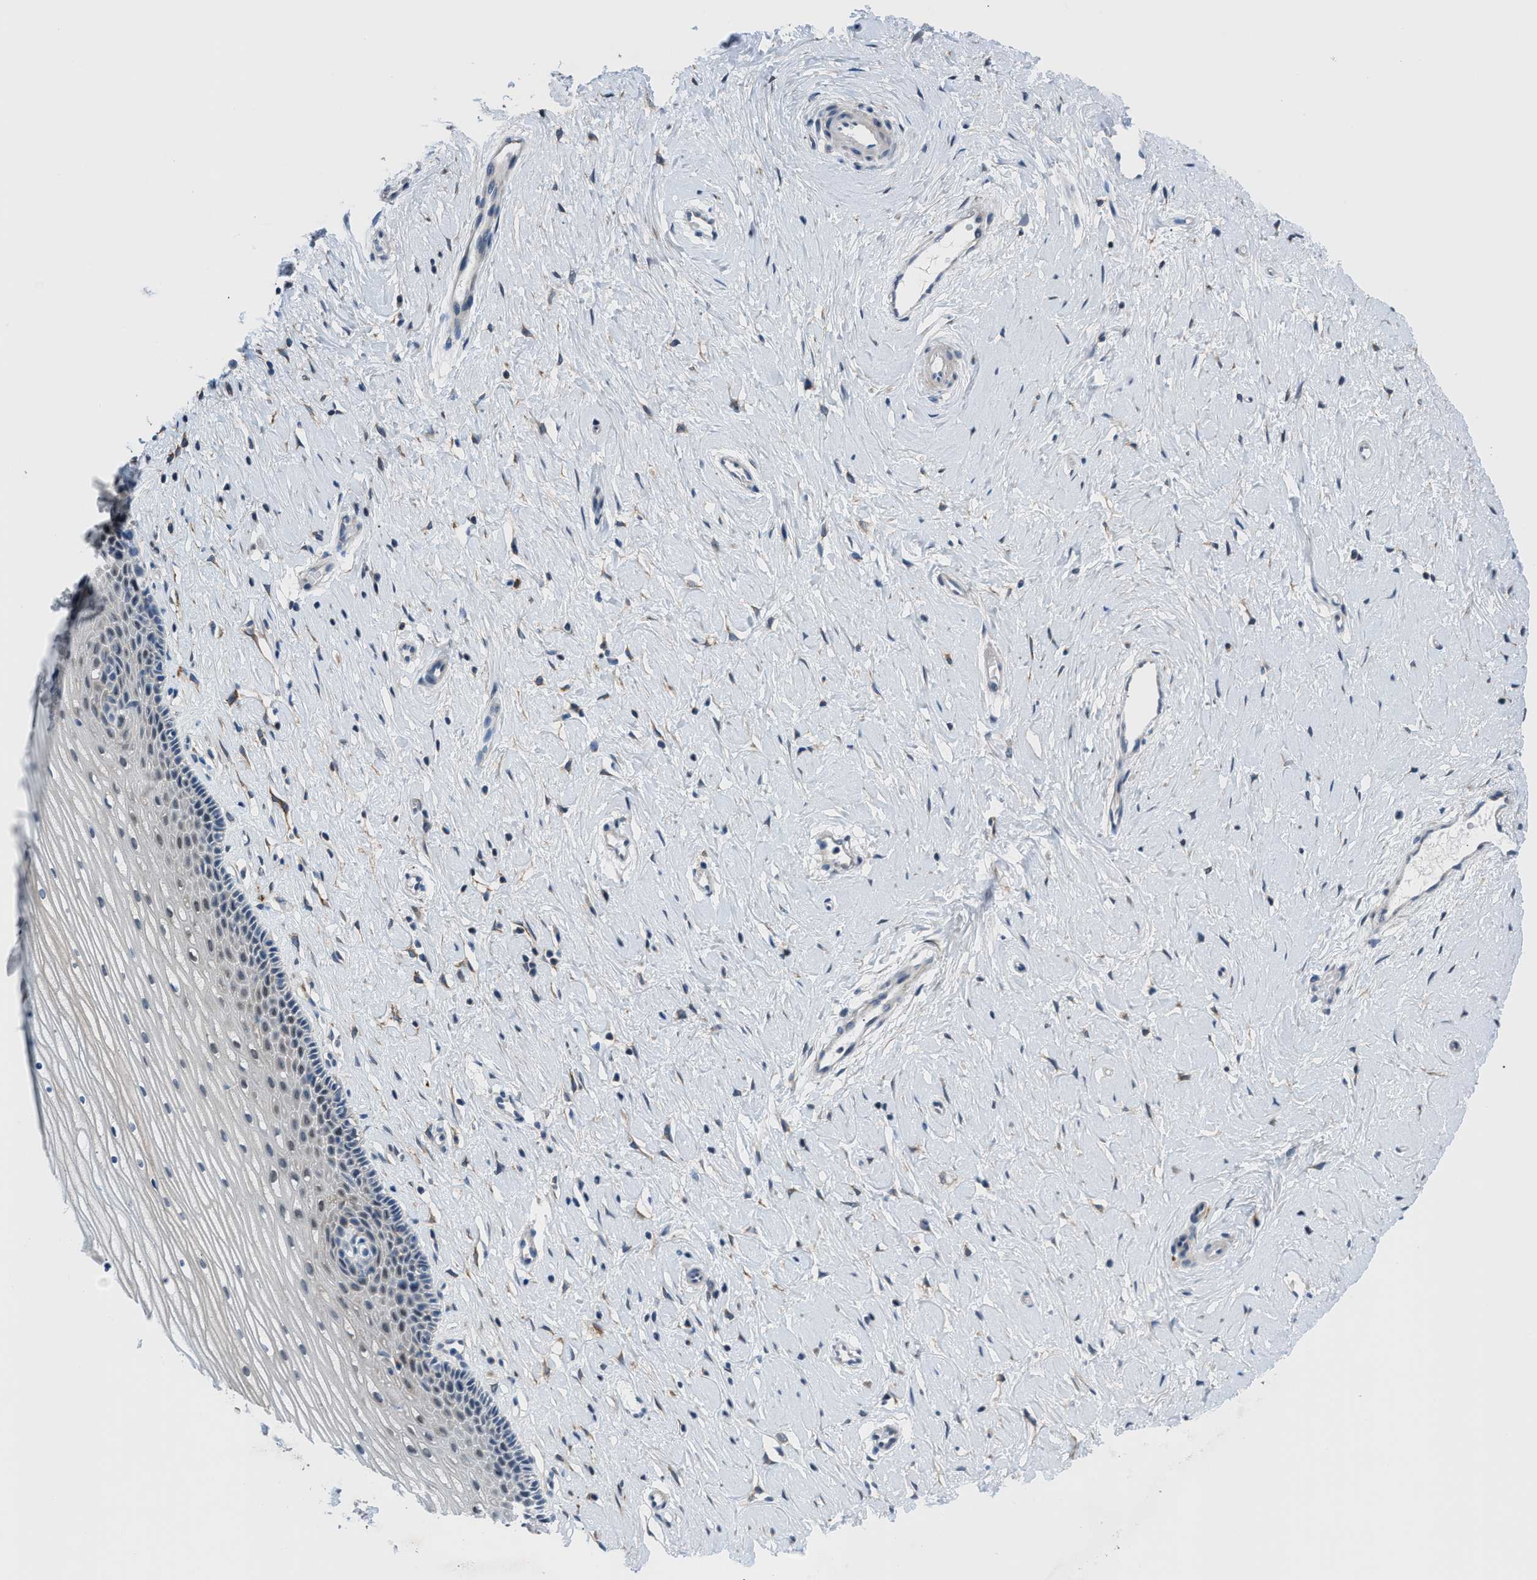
{"staining": {"intensity": "moderate", "quantity": "<25%", "location": "cytoplasmic/membranous"}, "tissue": "cervix", "cell_type": "Glandular cells", "image_type": "normal", "snomed": [{"axis": "morphology", "description": "Normal tissue, NOS"}, {"axis": "topography", "description": "Cervix"}], "caption": "An image of cervix stained for a protein demonstrates moderate cytoplasmic/membranous brown staining in glandular cells. (DAB IHC, brown staining for protein, blue staining for nuclei).", "gene": "TMEM45B", "patient": {"sex": "female", "age": 39}}